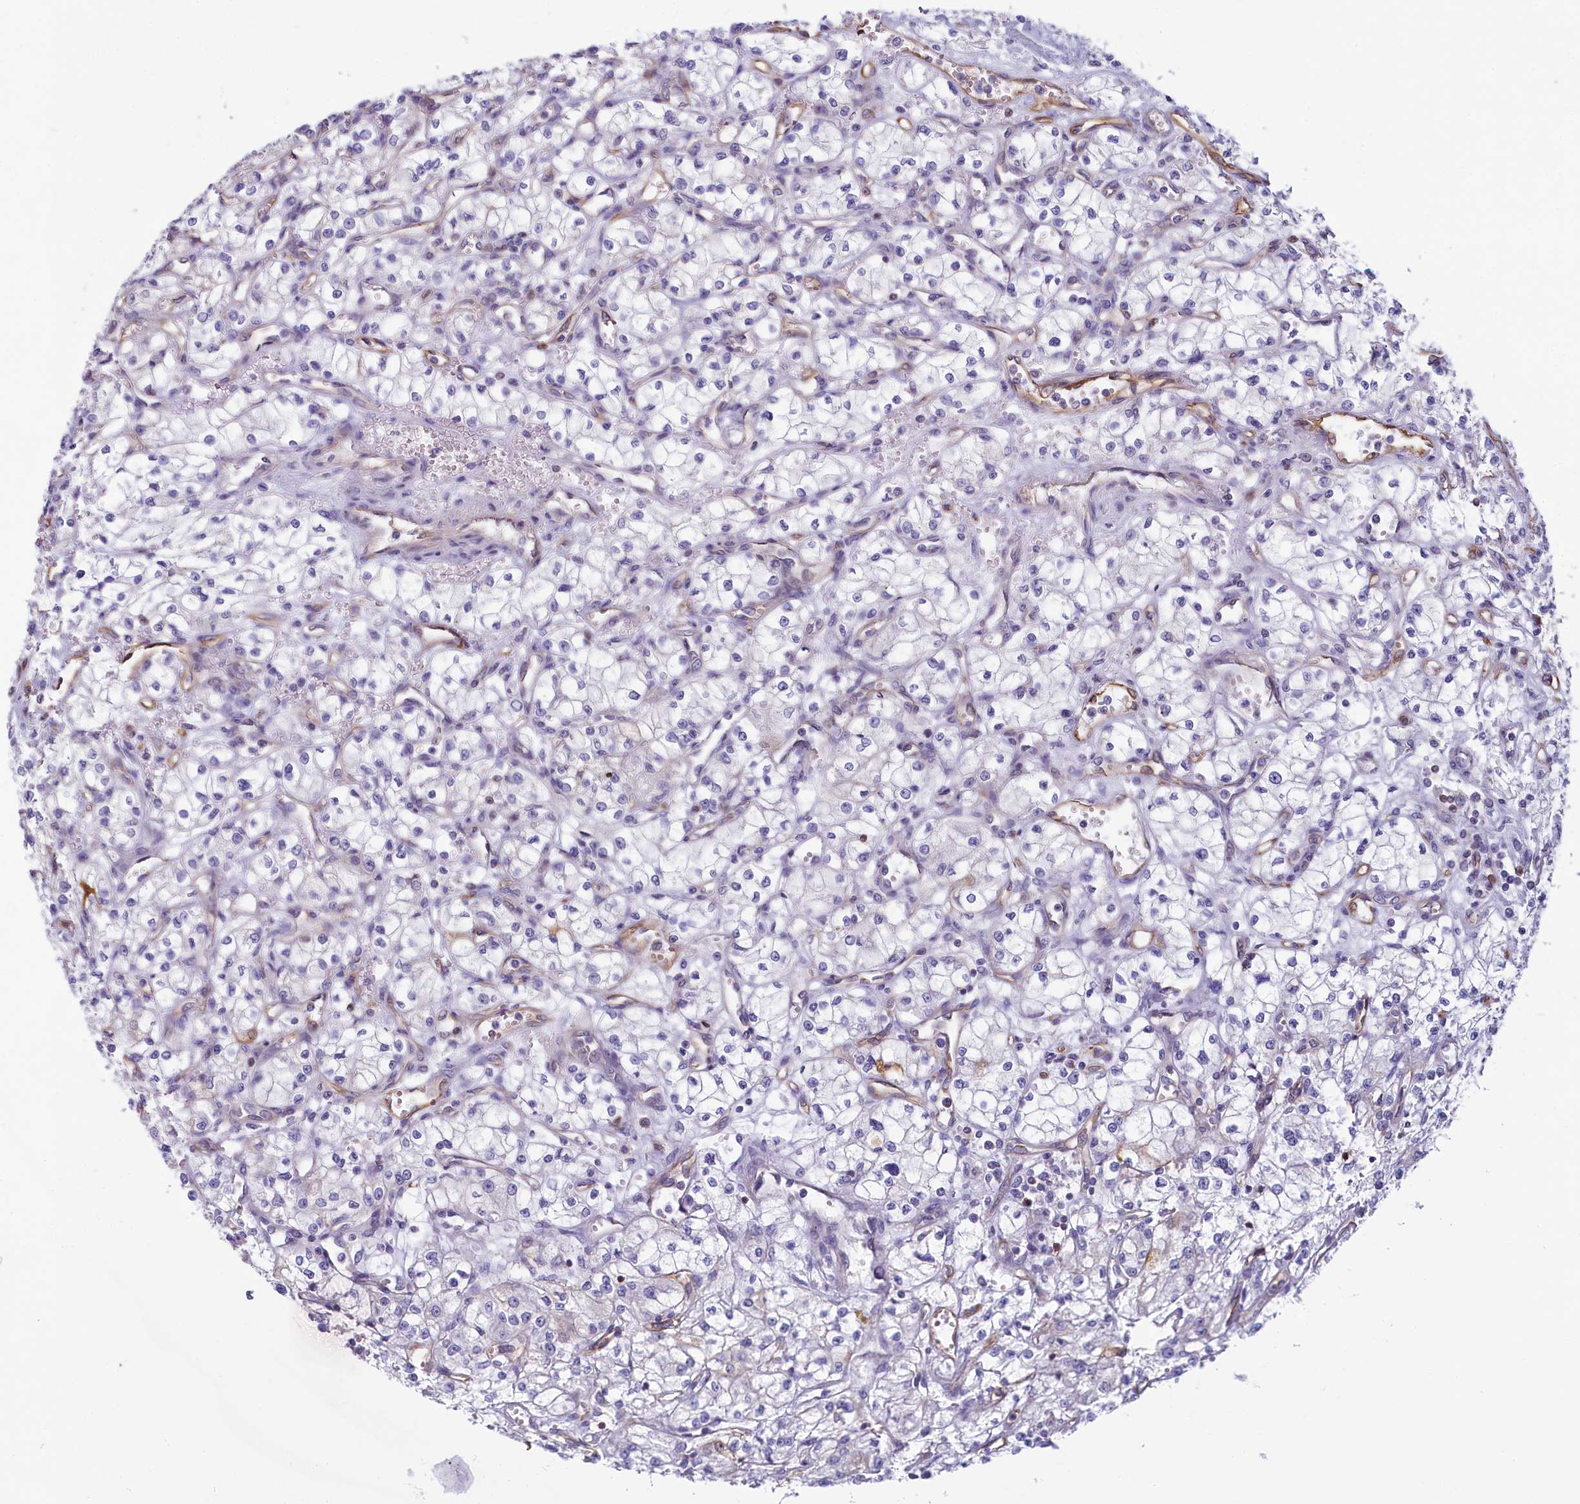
{"staining": {"intensity": "negative", "quantity": "none", "location": "none"}, "tissue": "renal cancer", "cell_type": "Tumor cells", "image_type": "cancer", "snomed": [{"axis": "morphology", "description": "Adenocarcinoma, NOS"}, {"axis": "topography", "description": "Kidney"}], "caption": "Tumor cells are negative for protein expression in human adenocarcinoma (renal).", "gene": "LMOD3", "patient": {"sex": "male", "age": 59}}